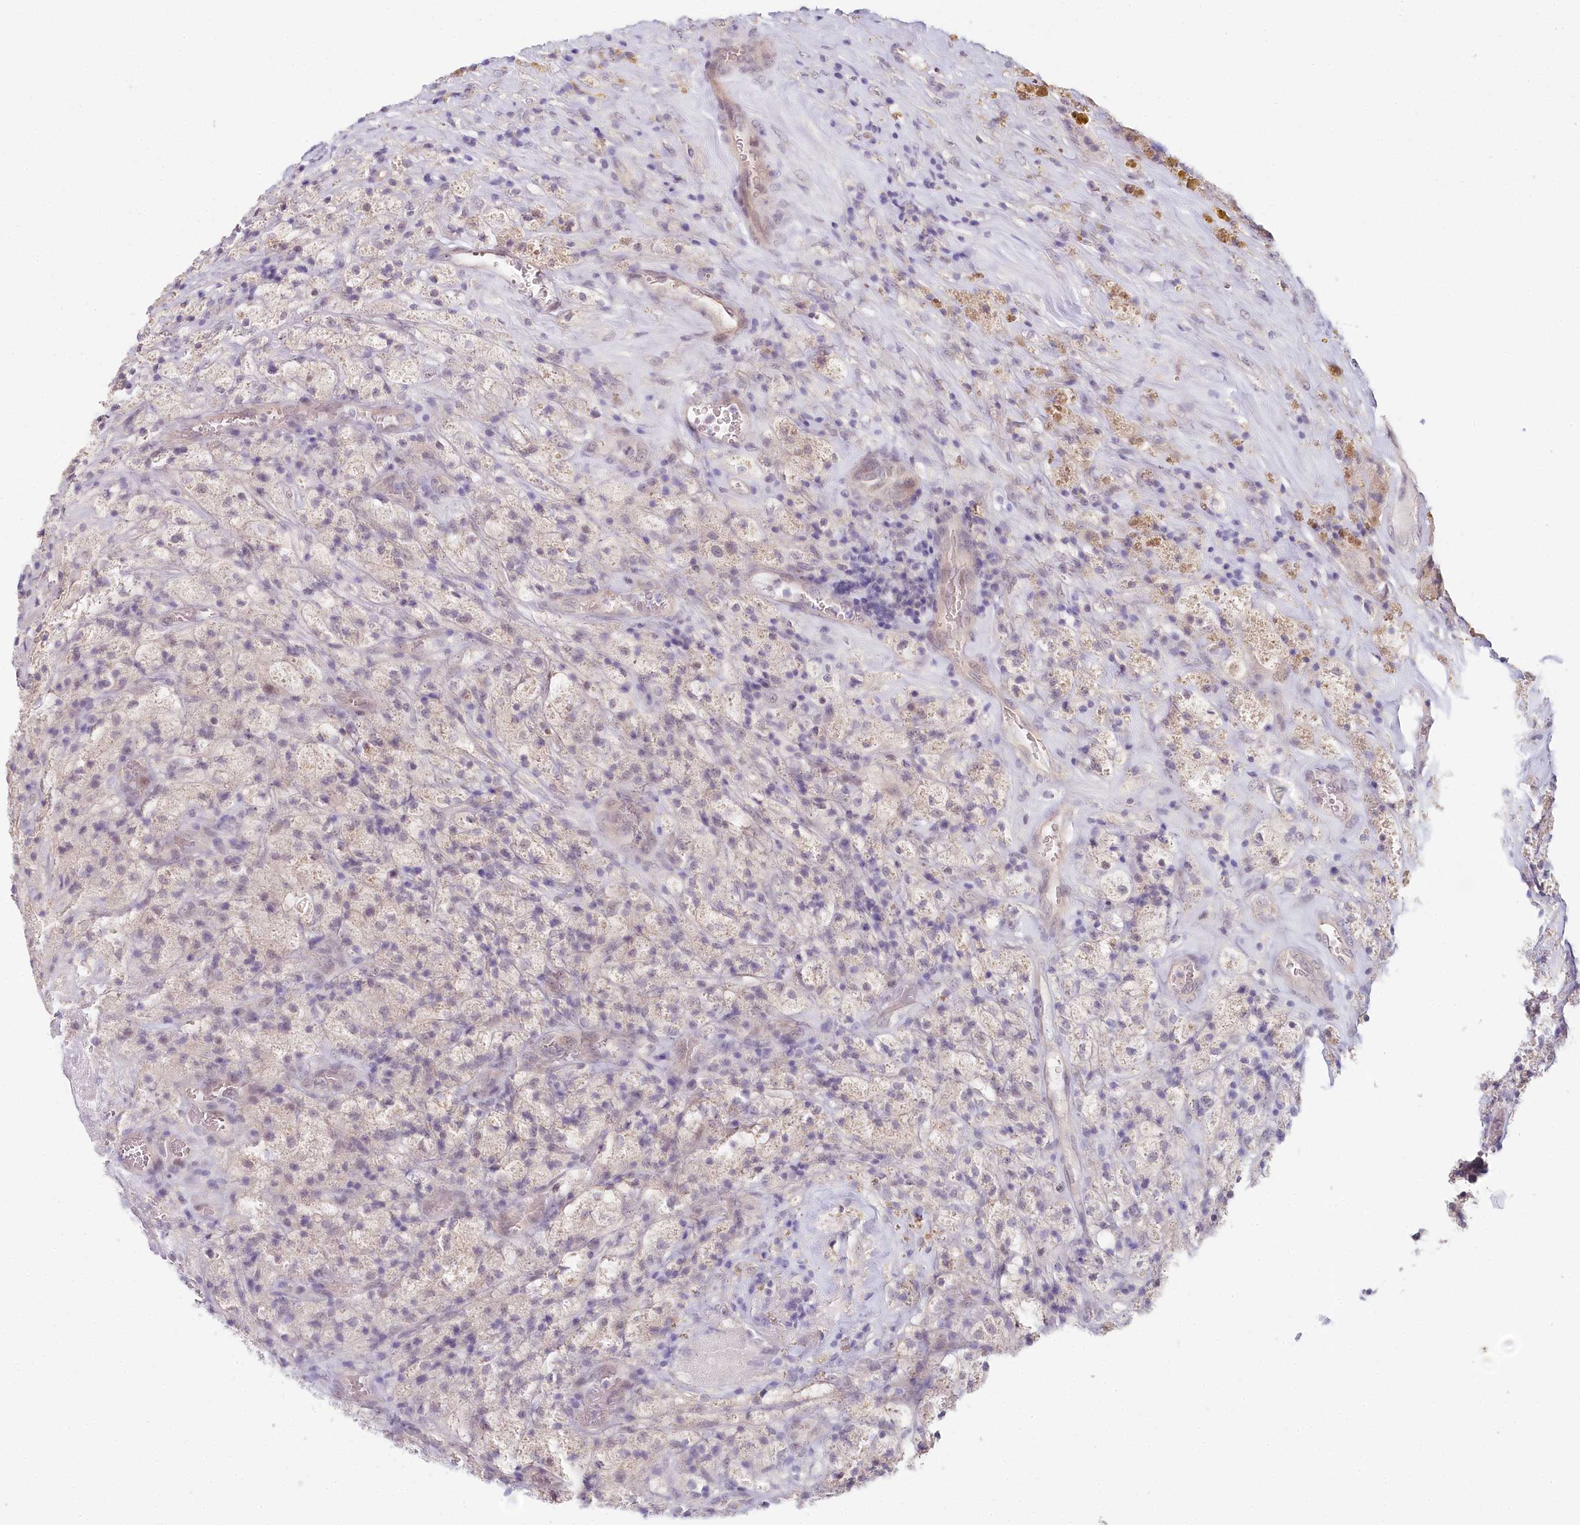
{"staining": {"intensity": "negative", "quantity": "none", "location": "none"}, "tissue": "glioma", "cell_type": "Tumor cells", "image_type": "cancer", "snomed": [{"axis": "morphology", "description": "Glioma, malignant, High grade"}, {"axis": "topography", "description": "Brain"}], "caption": "Immunohistochemistry histopathology image of neoplastic tissue: human malignant glioma (high-grade) stained with DAB reveals no significant protein expression in tumor cells.", "gene": "AMTN", "patient": {"sex": "male", "age": 69}}